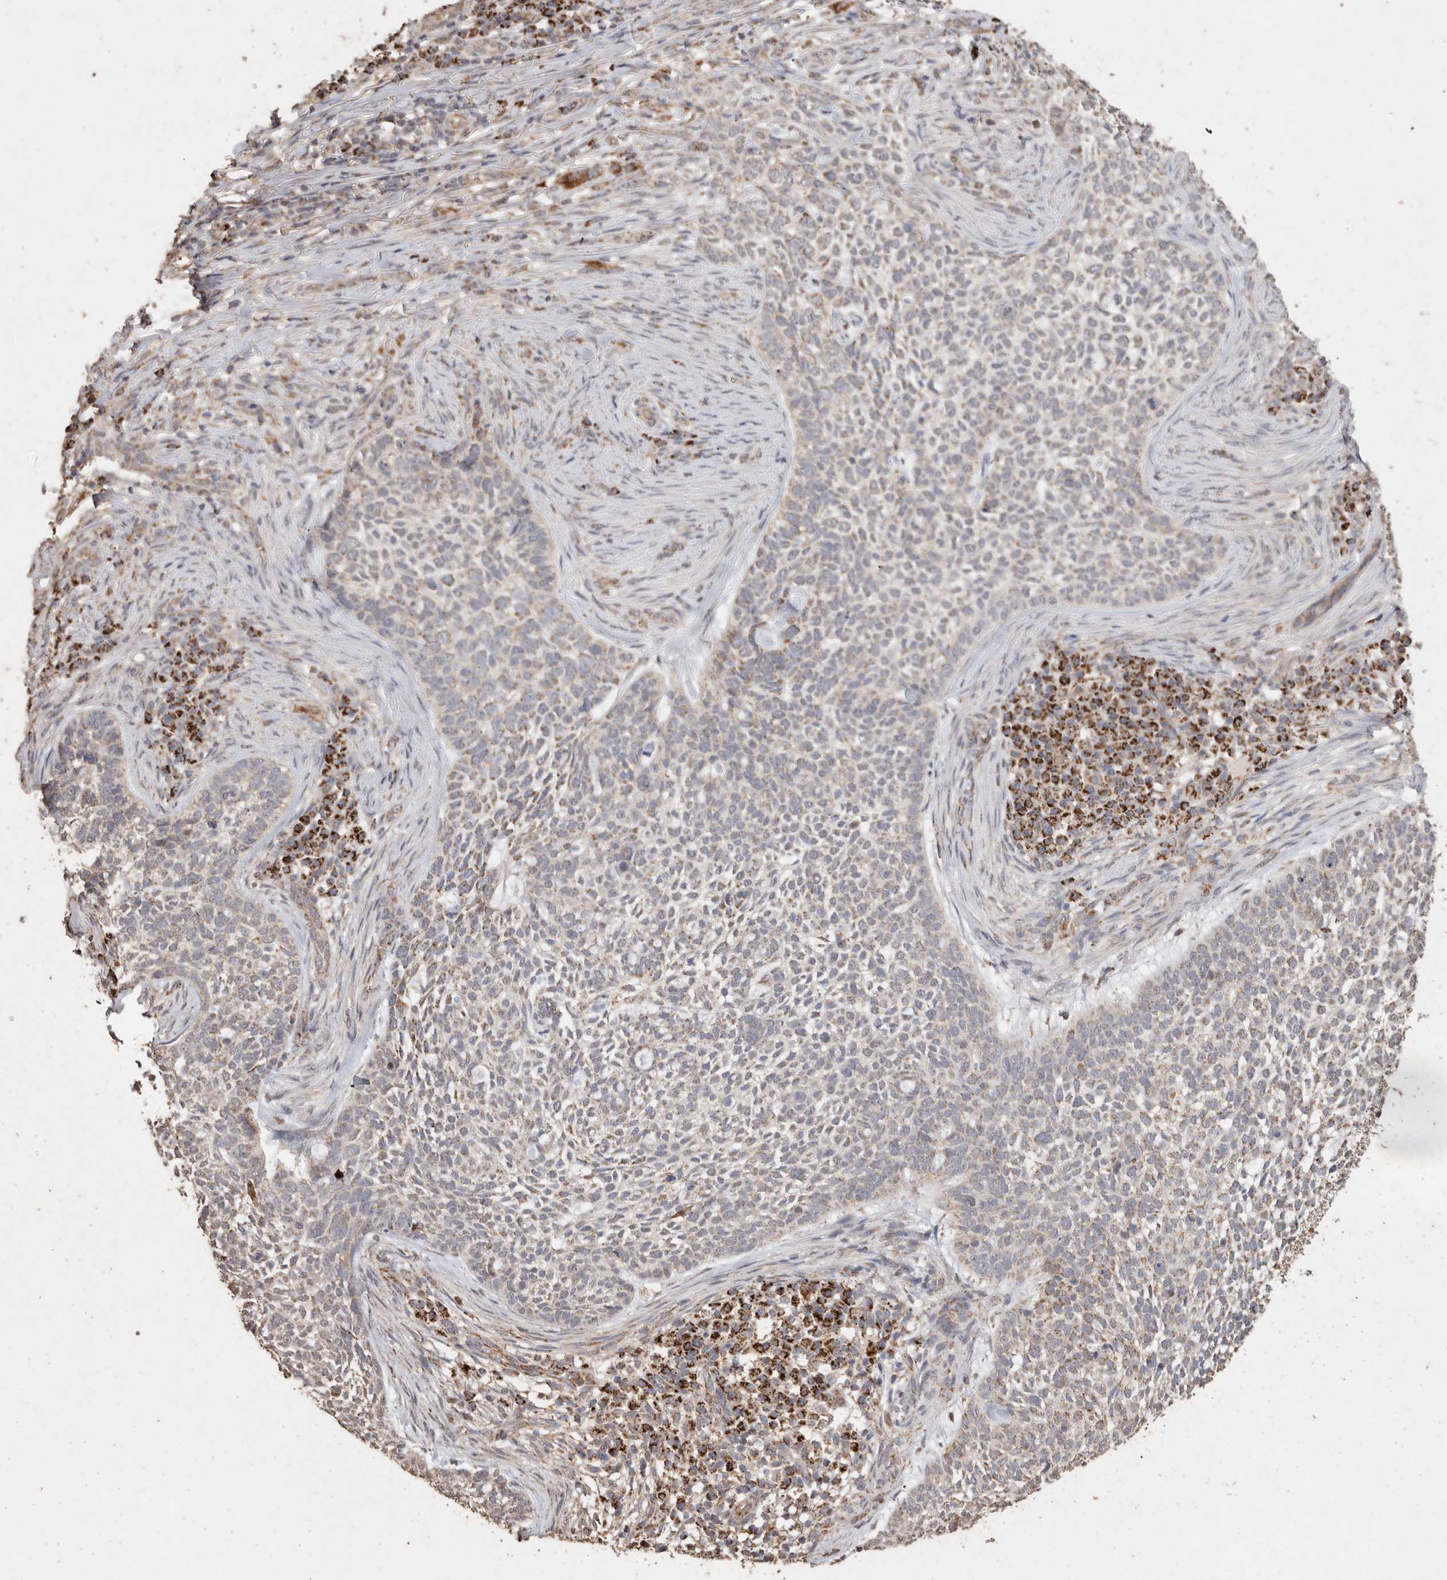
{"staining": {"intensity": "weak", "quantity": "25%-75%", "location": "cytoplasmic/membranous"}, "tissue": "skin cancer", "cell_type": "Tumor cells", "image_type": "cancer", "snomed": [{"axis": "morphology", "description": "Basal cell carcinoma"}, {"axis": "topography", "description": "Skin"}], "caption": "Immunohistochemical staining of skin basal cell carcinoma demonstrates low levels of weak cytoplasmic/membranous expression in about 25%-75% of tumor cells.", "gene": "ACADM", "patient": {"sex": "female", "age": 64}}